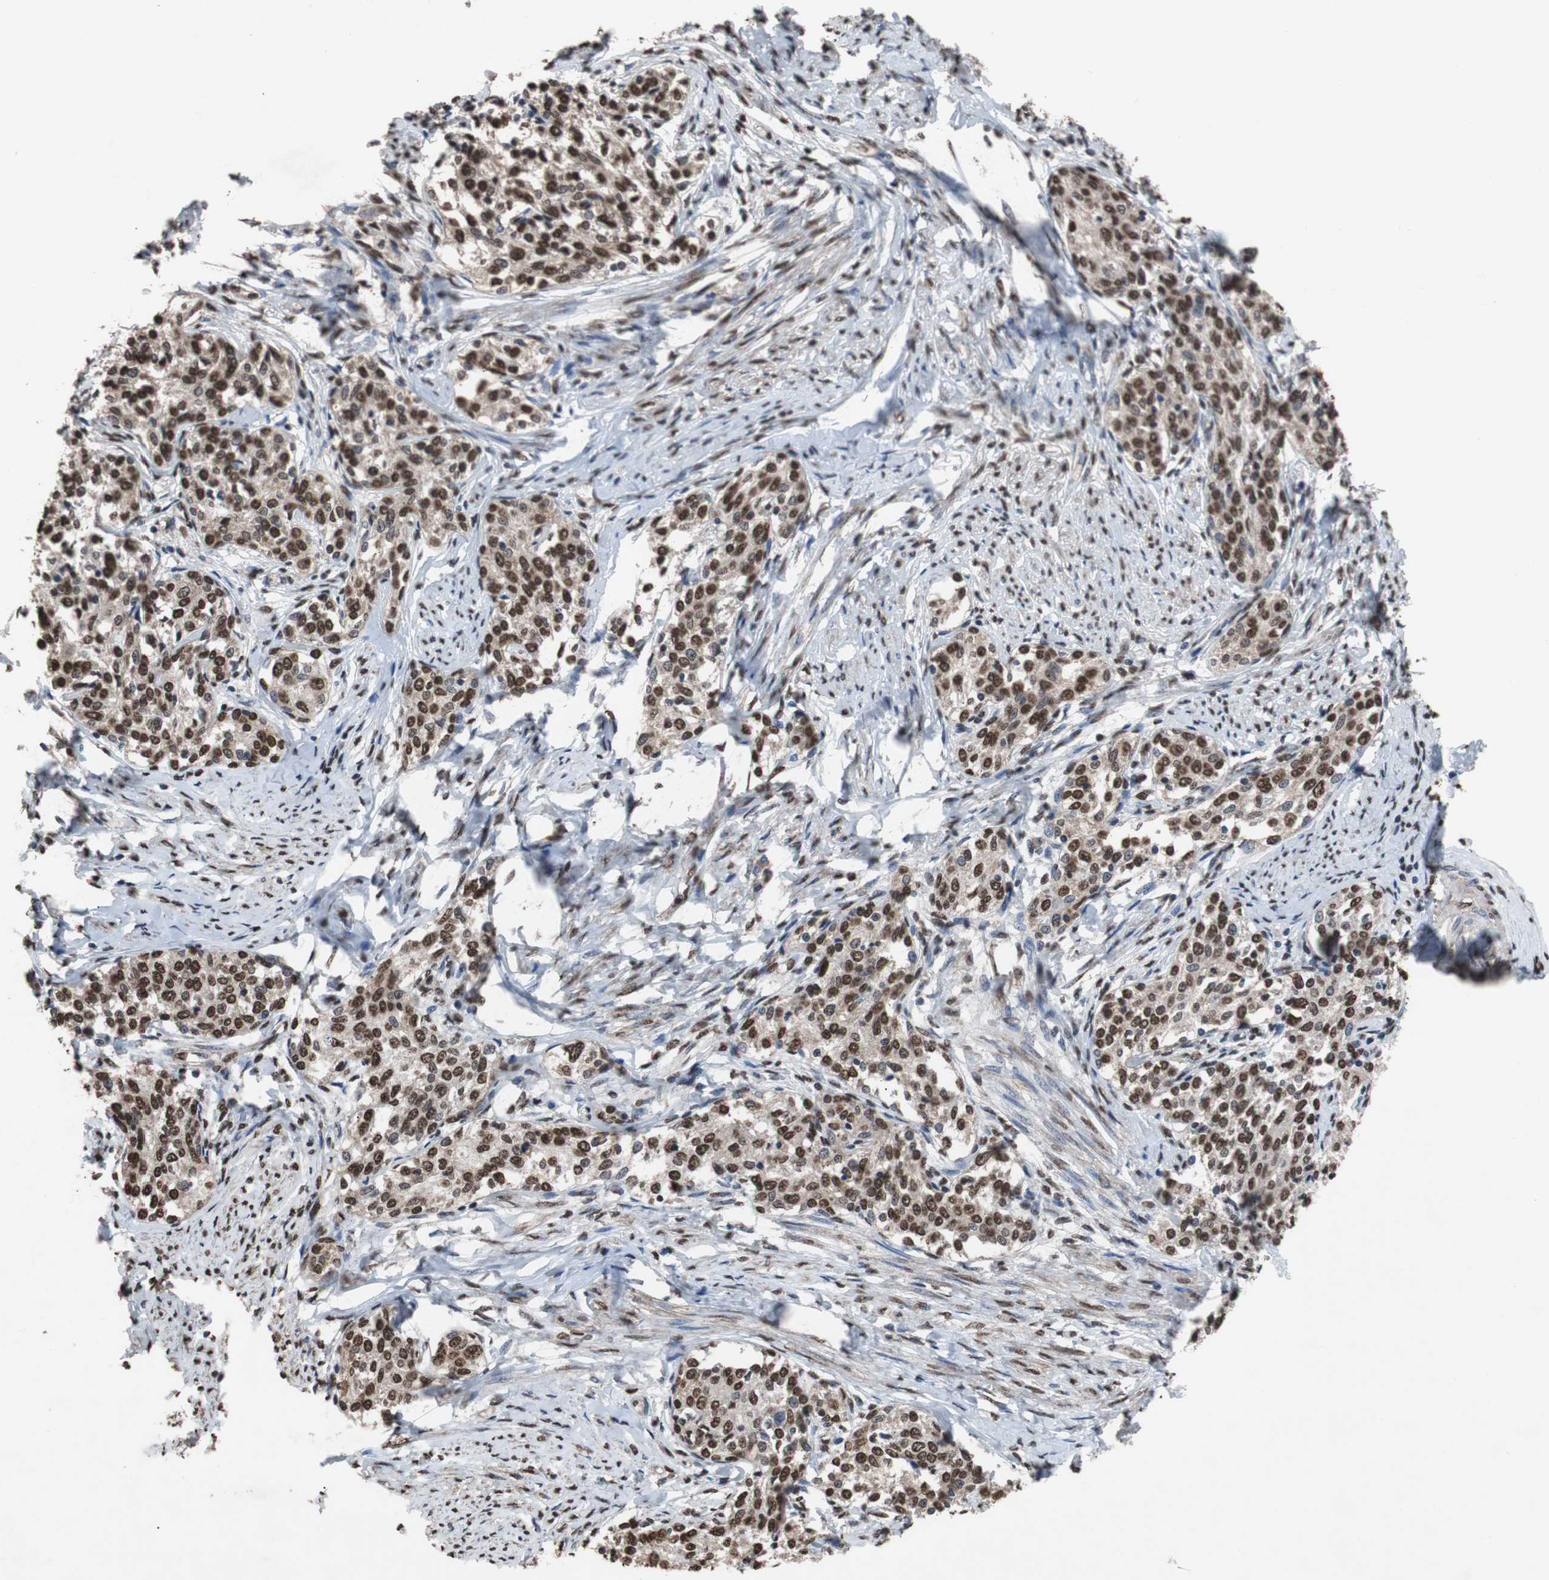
{"staining": {"intensity": "strong", "quantity": ">75%", "location": "nuclear"}, "tissue": "cervical cancer", "cell_type": "Tumor cells", "image_type": "cancer", "snomed": [{"axis": "morphology", "description": "Squamous cell carcinoma, NOS"}, {"axis": "morphology", "description": "Adenocarcinoma, NOS"}, {"axis": "topography", "description": "Cervix"}], "caption": "Strong nuclear expression for a protein is seen in about >75% of tumor cells of cervical cancer using immunohistochemistry.", "gene": "MED27", "patient": {"sex": "female", "age": 52}}